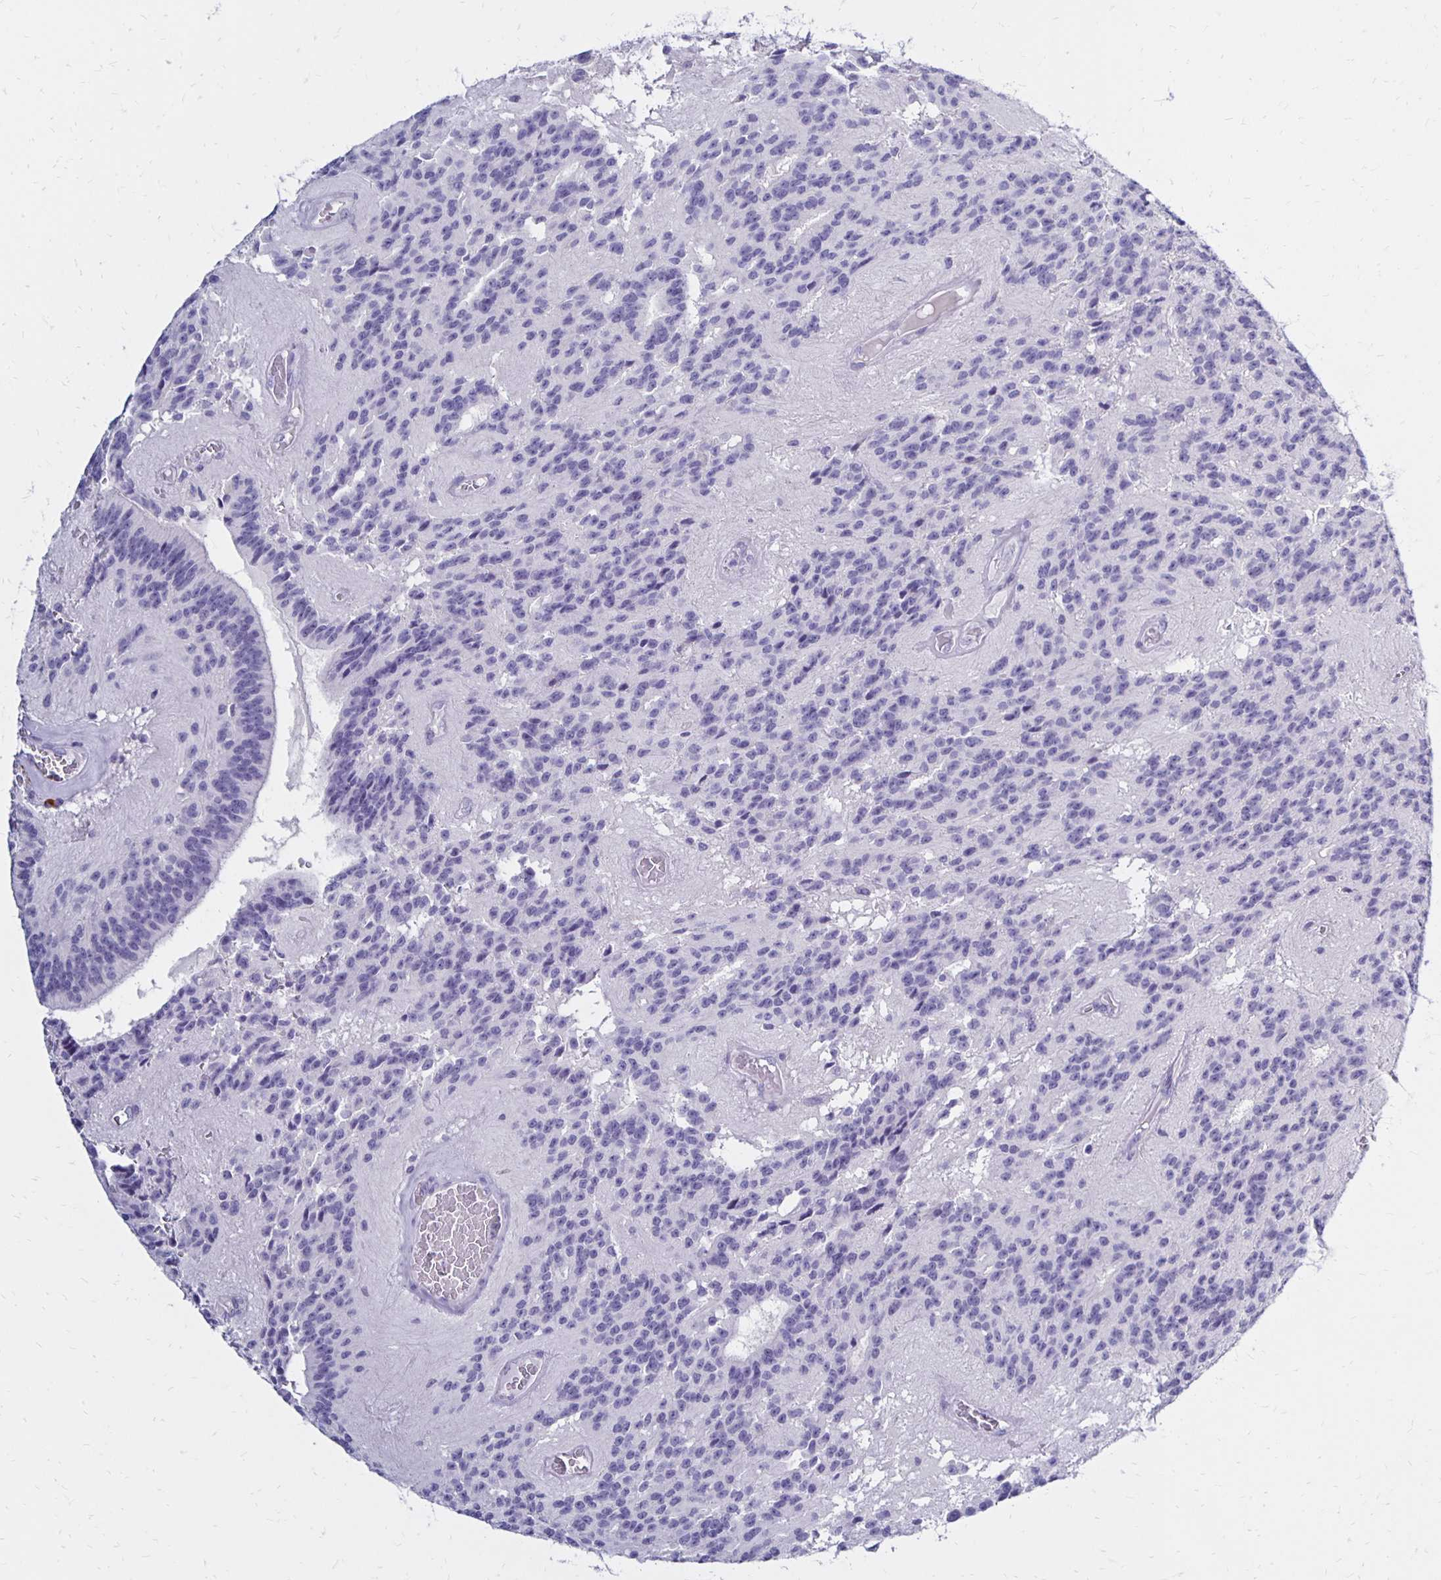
{"staining": {"intensity": "negative", "quantity": "none", "location": "none"}, "tissue": "glioma", "cell_type": "Tumor cells", "image_type": "cancer", "snomed": [{"axis": "morphology", "description": "Glioma, malignant, Low grade"}, {"axis": "topography", "description": "Brain"}], "caption": "Protein analysis of malignant glioma (low-grade) shows no significant staining in tumor cells.", "gene": "FNTB", "patient": {"sex": "male", "age": 31}}